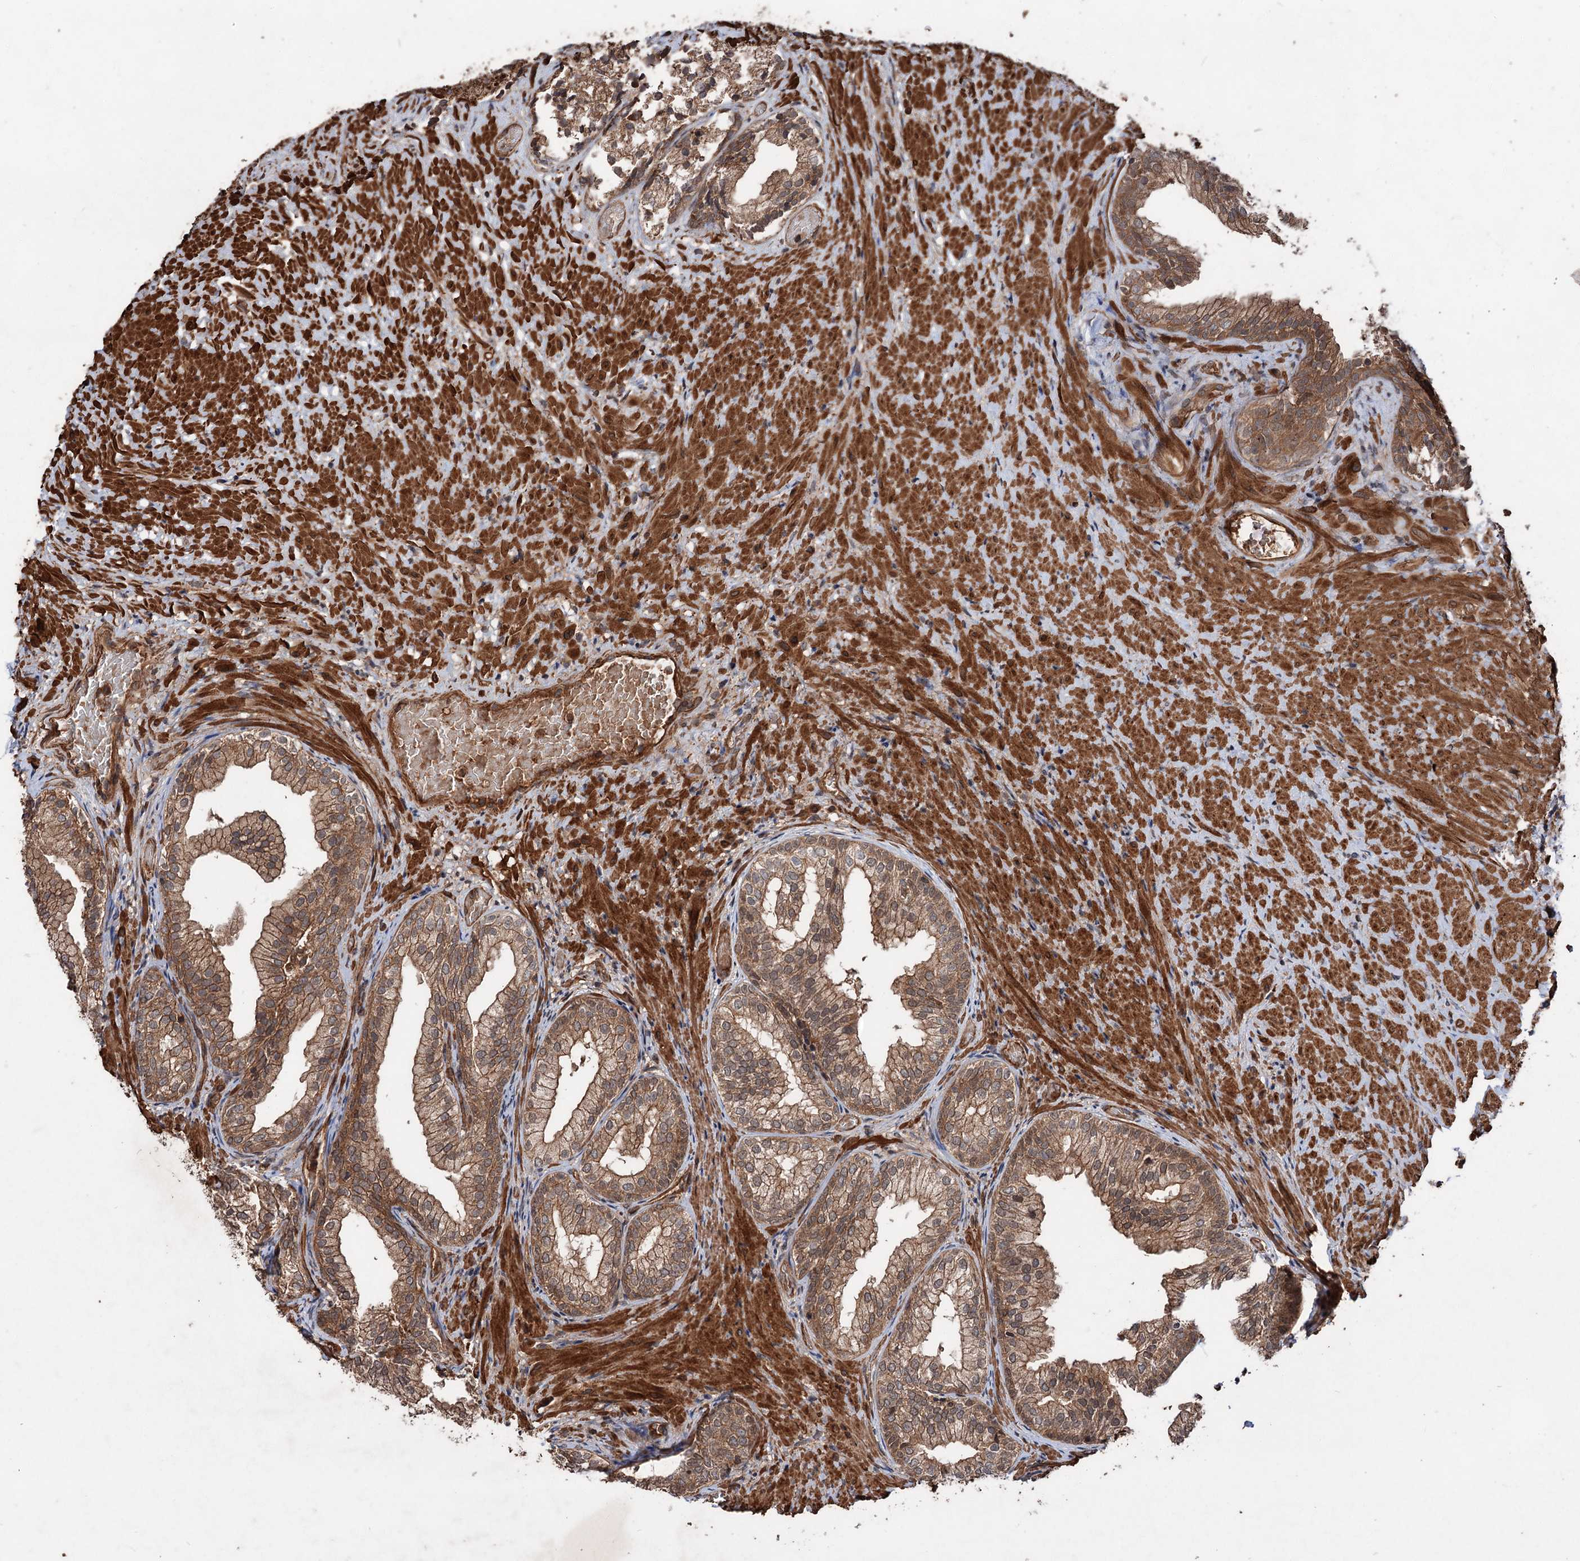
{"staining": {"intensity": "moderate", "quantity": ">75%", "location": "cytoplasmic/membranous,nuclear"}, "tissue": "prostate", "cell_type": "Glandular cells", "image_type": "normal", "snomed": [{"axis": "morphology", "description": "Normal tissue, NOS"}, {"axis": "topography", "description": "Prostate"}], "caption": "Glandular cells display medium levels of moderate cytoplasmic/membranous,nuclear staining in about >75% of cells in unremarkable human prostate.", "gene": "ADK", "patient": {"sex": "male", "age": 76}}